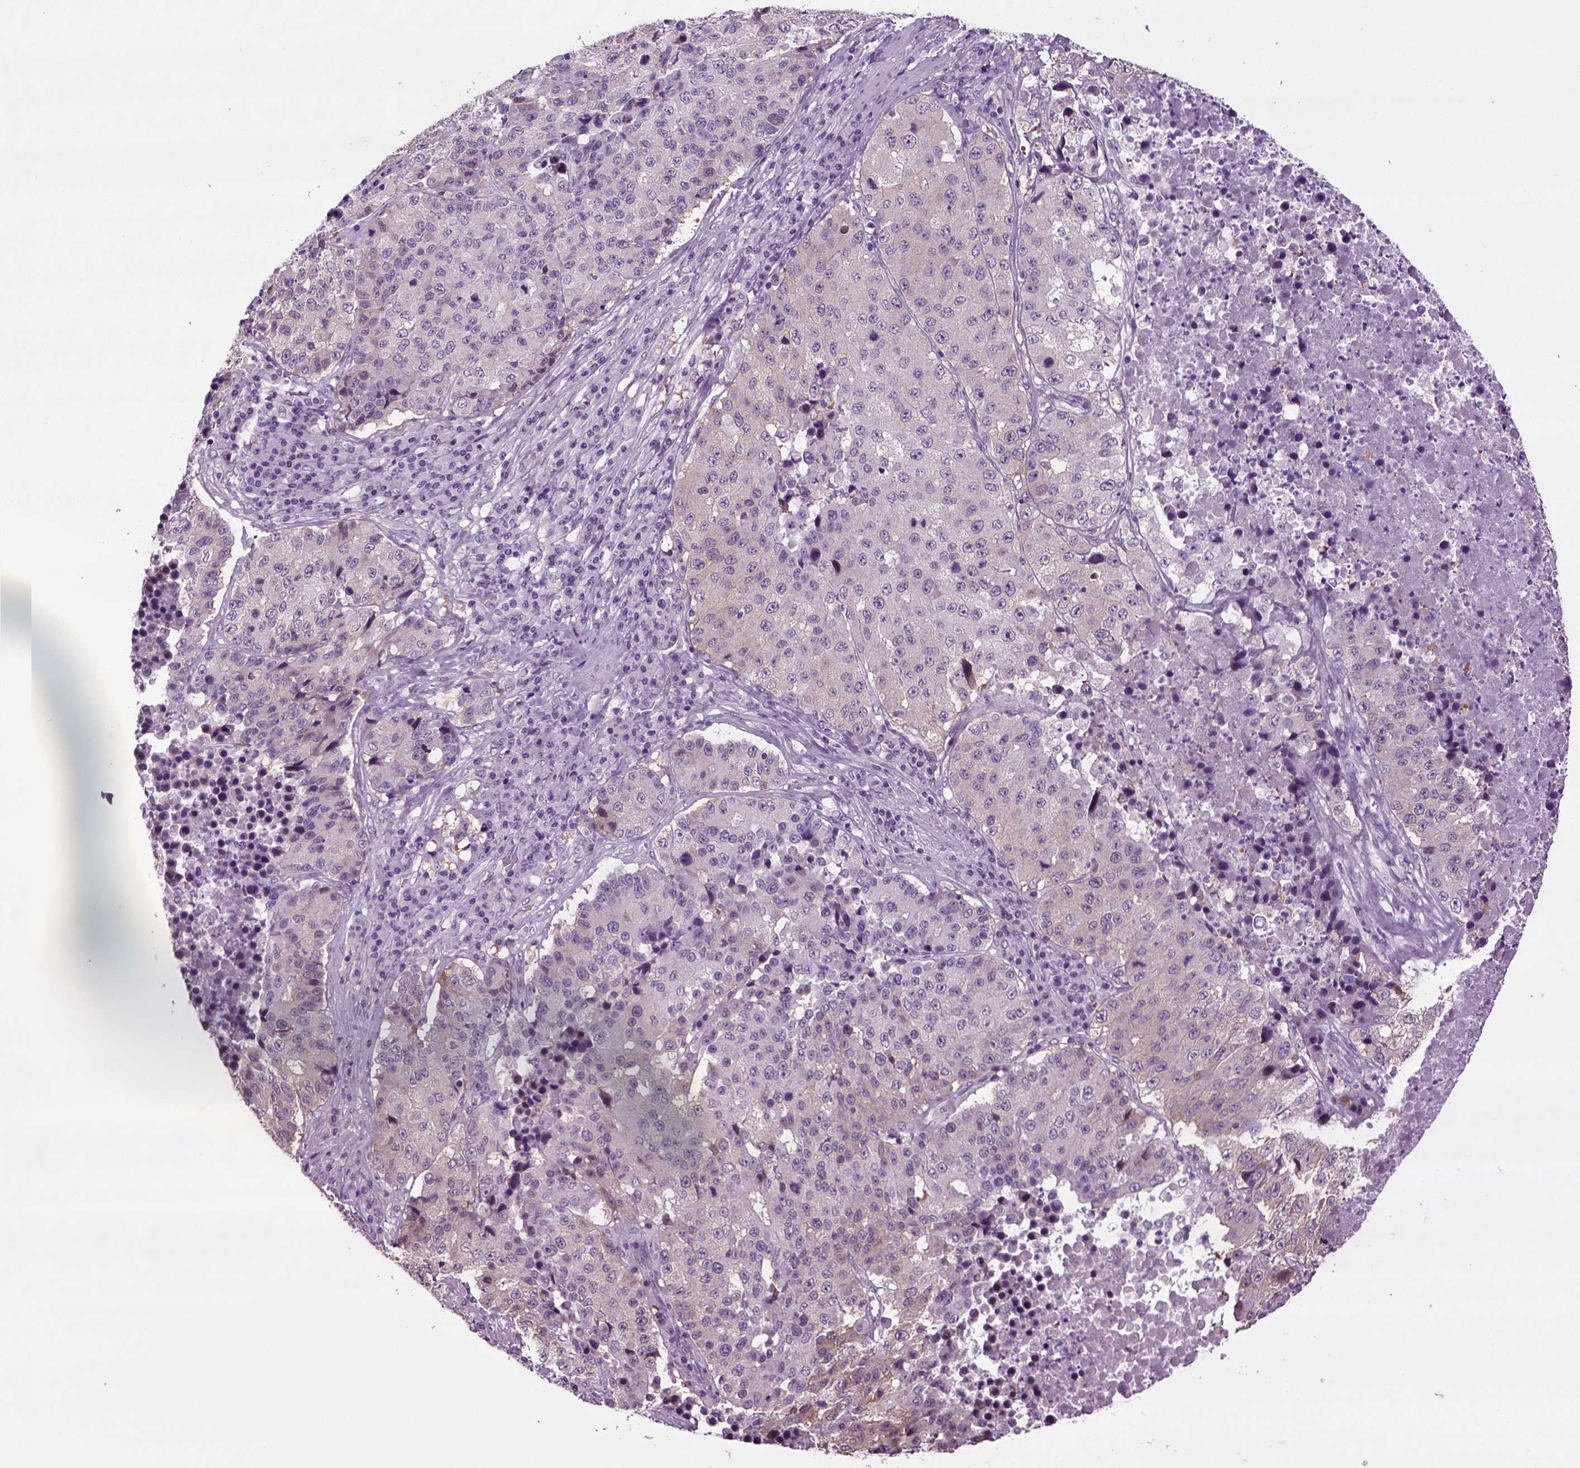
{"staining": {"intensity": "weak", "quantity": "25%-75%", "location": "cytoplasmic/membranous"}, "tissue": "stomach cancer", "cell_type": "Tumor cells", "image_type": "cancer", "snomed": [{"axis": "morphology", "description": "Adenocarcinoma, NOS"}, {"axis": "topography", "description": "Stomach"}], "caption": "Adenocarcinoma (stomach) tissue demonstrates weak cytoplasmic/membranous positivity in about 25%-75% of tumor cells, visualized by immunohistochemistry.", "gene": "PLCH2", "patient": {"sex": "male", "age": 71}}